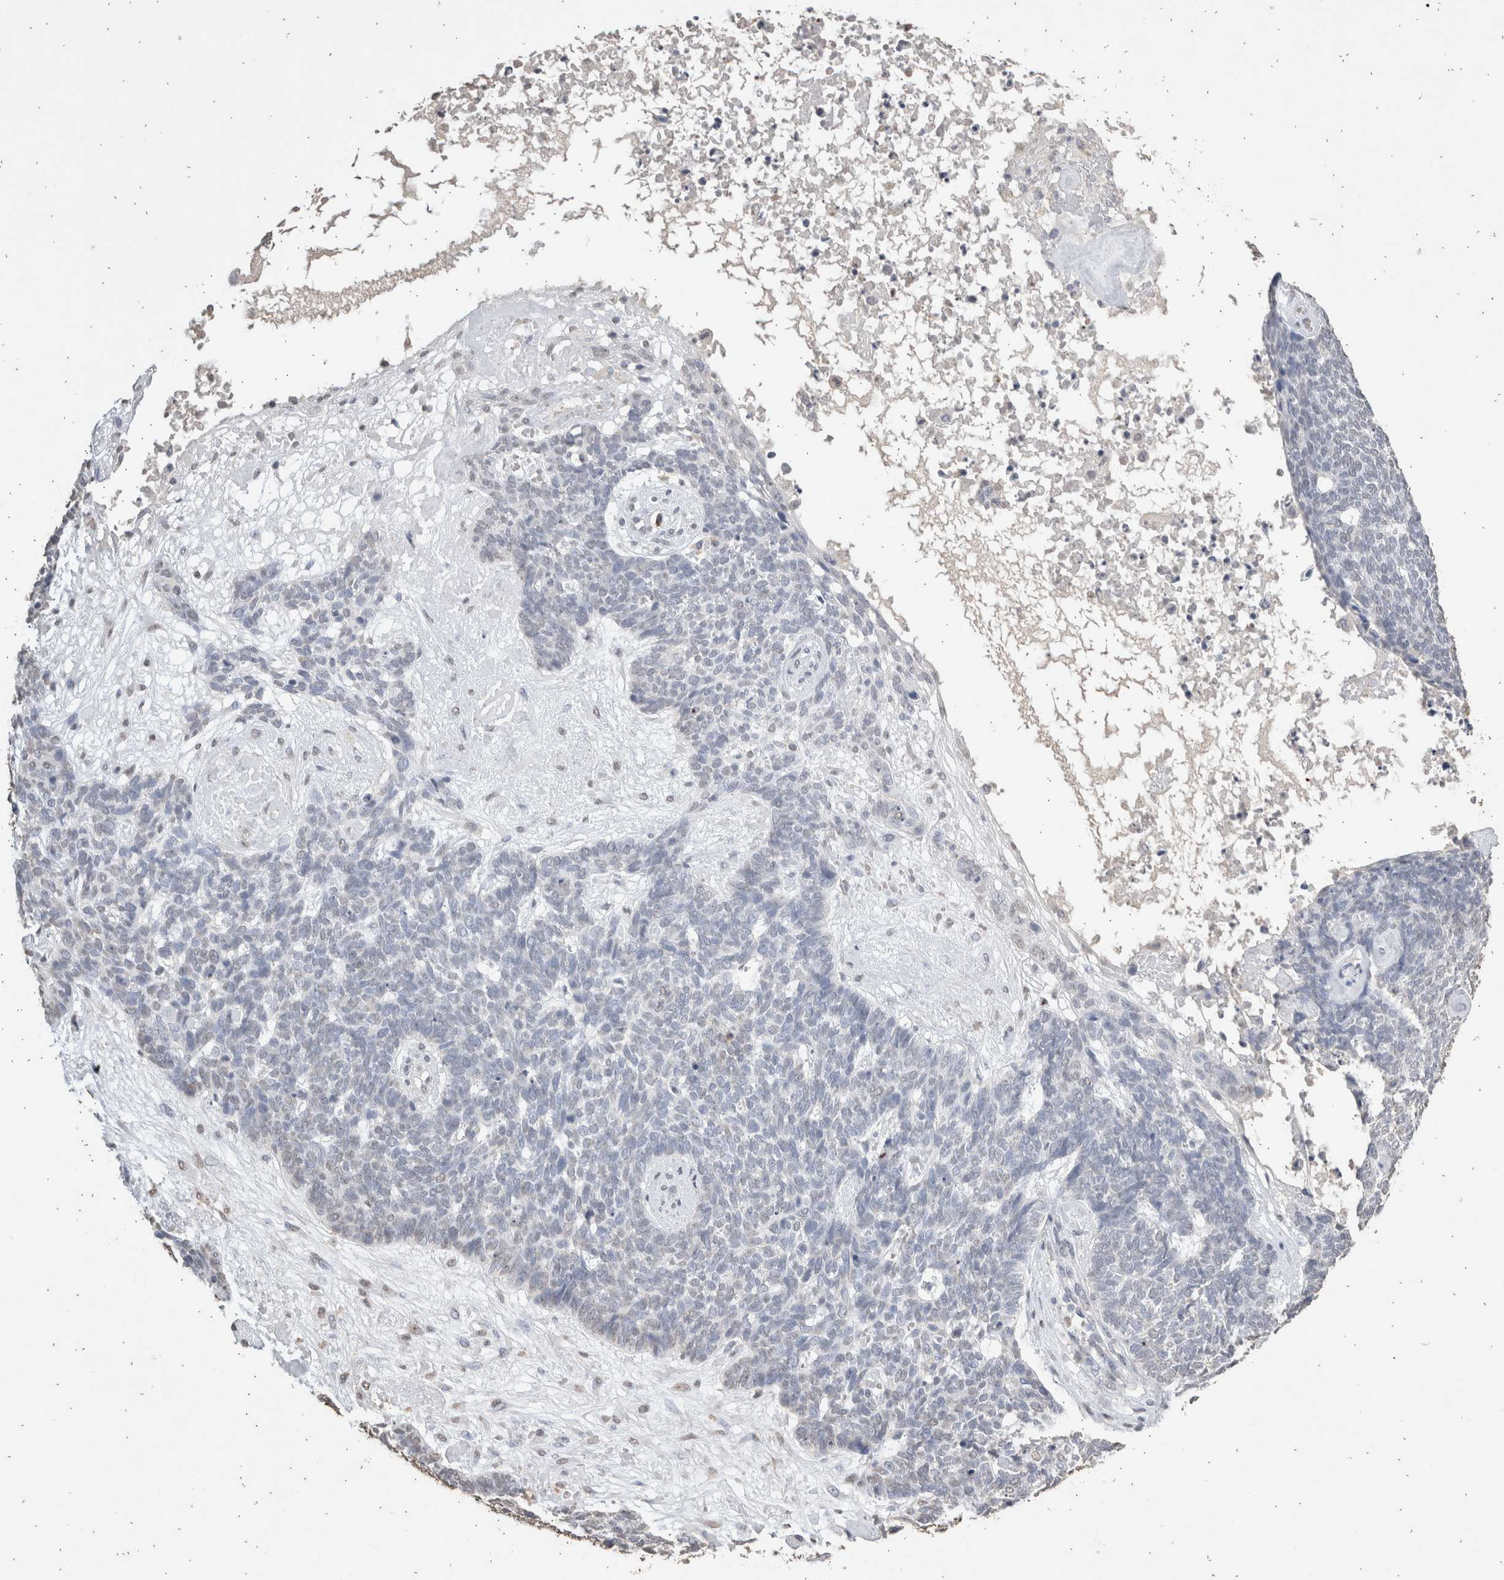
{"staining": {"intensity": "negative", "quantity": "none", "location": "none"}, "tissue": "skin cancer", "cell_type": "Tumor cells", "image_type": "cancer", "snomed": [{"axis": "morphology", "description": "Basal cell carcinoma"}, {"axis": "topography", "description": "Skin"}], "caption": "Human skin basal cell carcinoma stained for a protein using immunohistochemistry reveals no staining in tumor cells.", "gene": "LGALS2", "patient": {"sex": "female", "age": 84}}